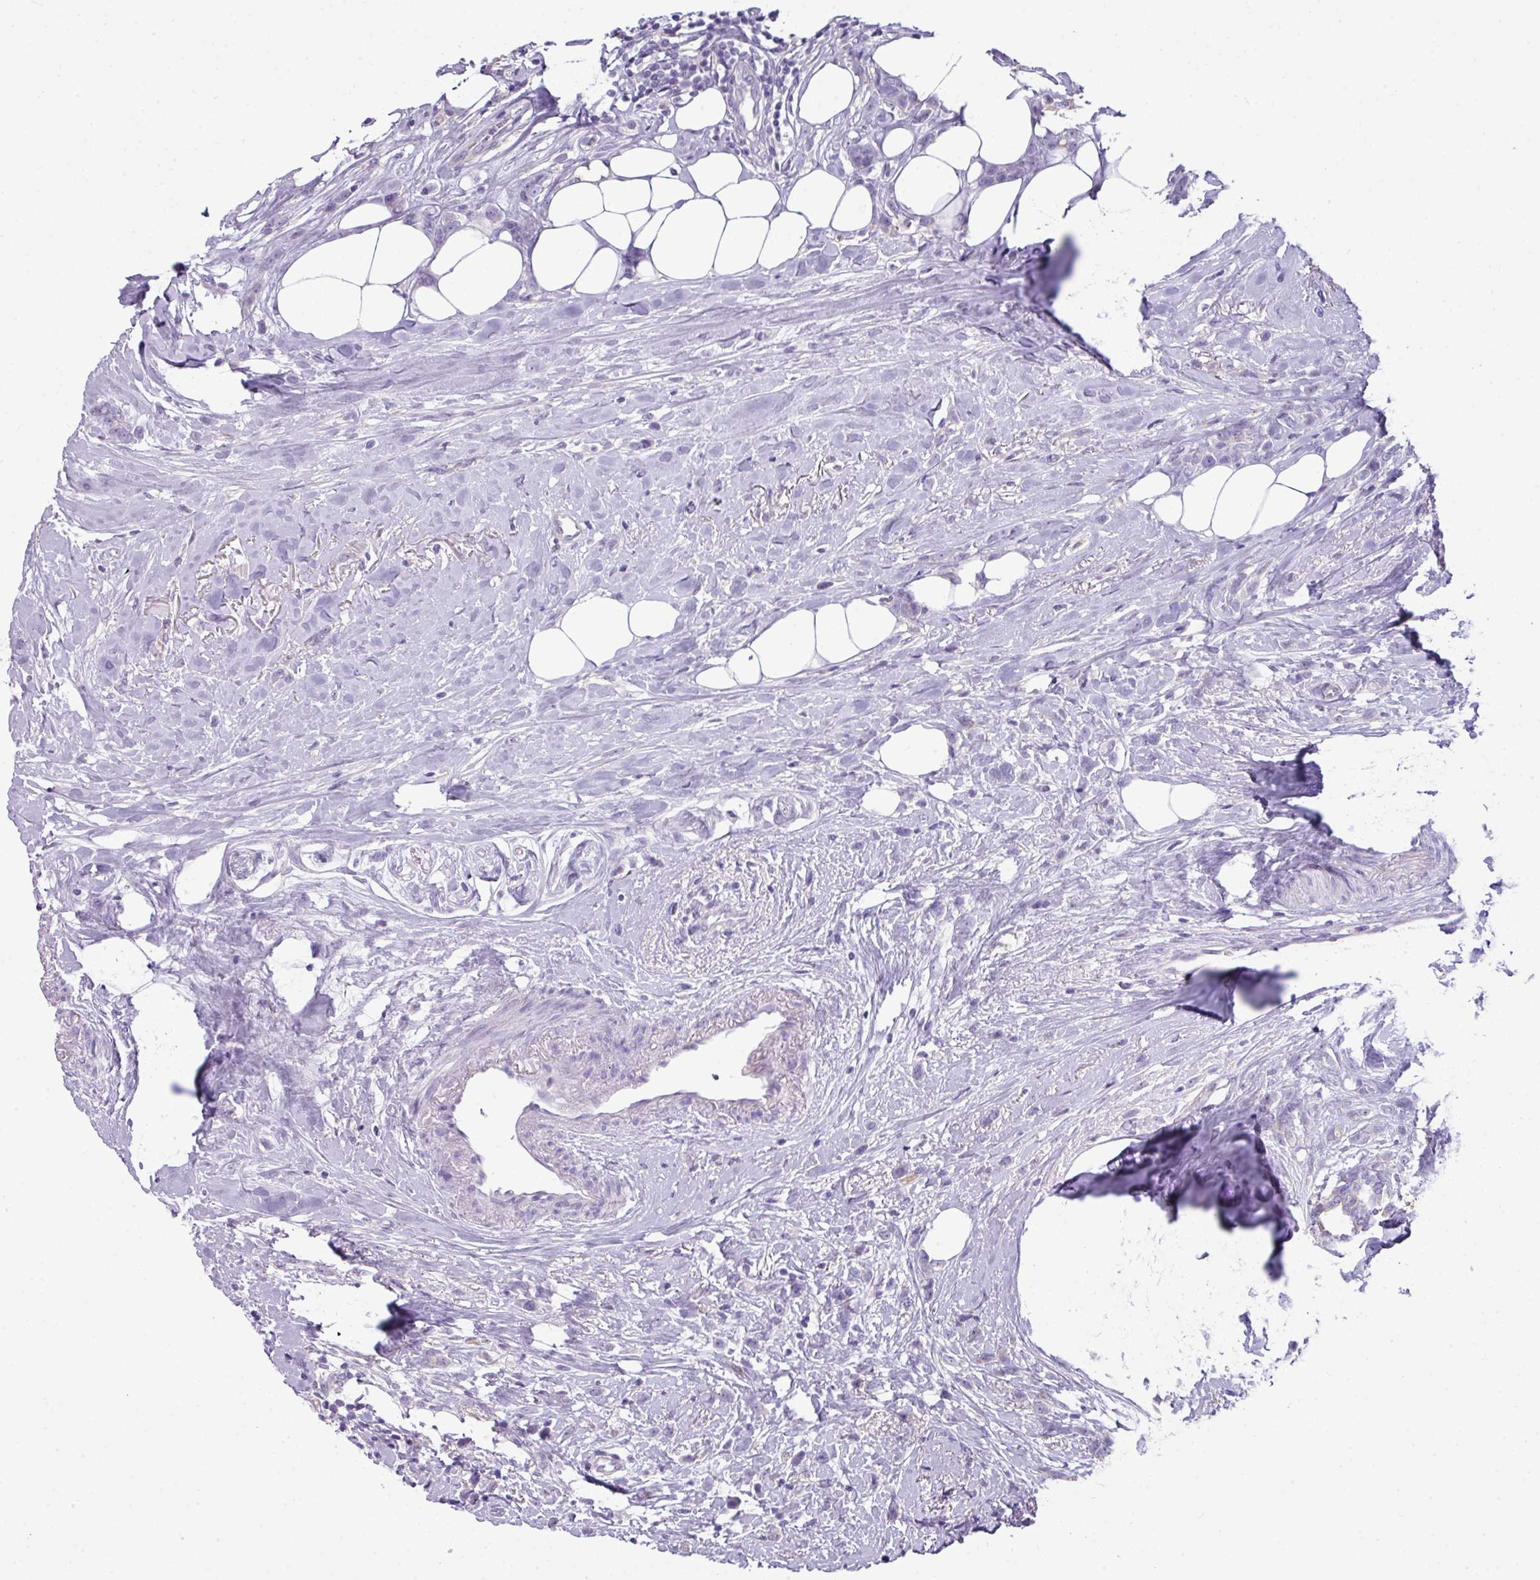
{"staining": {"intensity": "negative", "quantity": "none", "location": "none"}, "tissue": "breast cancer", "cell_type": "Tumor cells", "image_type": "cancer", "snomed": [{"axis": "morphology", "description": "Duct carcinoma"}, {"axis": "topography", "description": "Breast"}], "caption": "Tumor cells show no significant protein expression in breast cancer (infiltrating ductal carcinoma).", "gene": "ABCC5", "patient": {"sex": "female", "age": 80}}